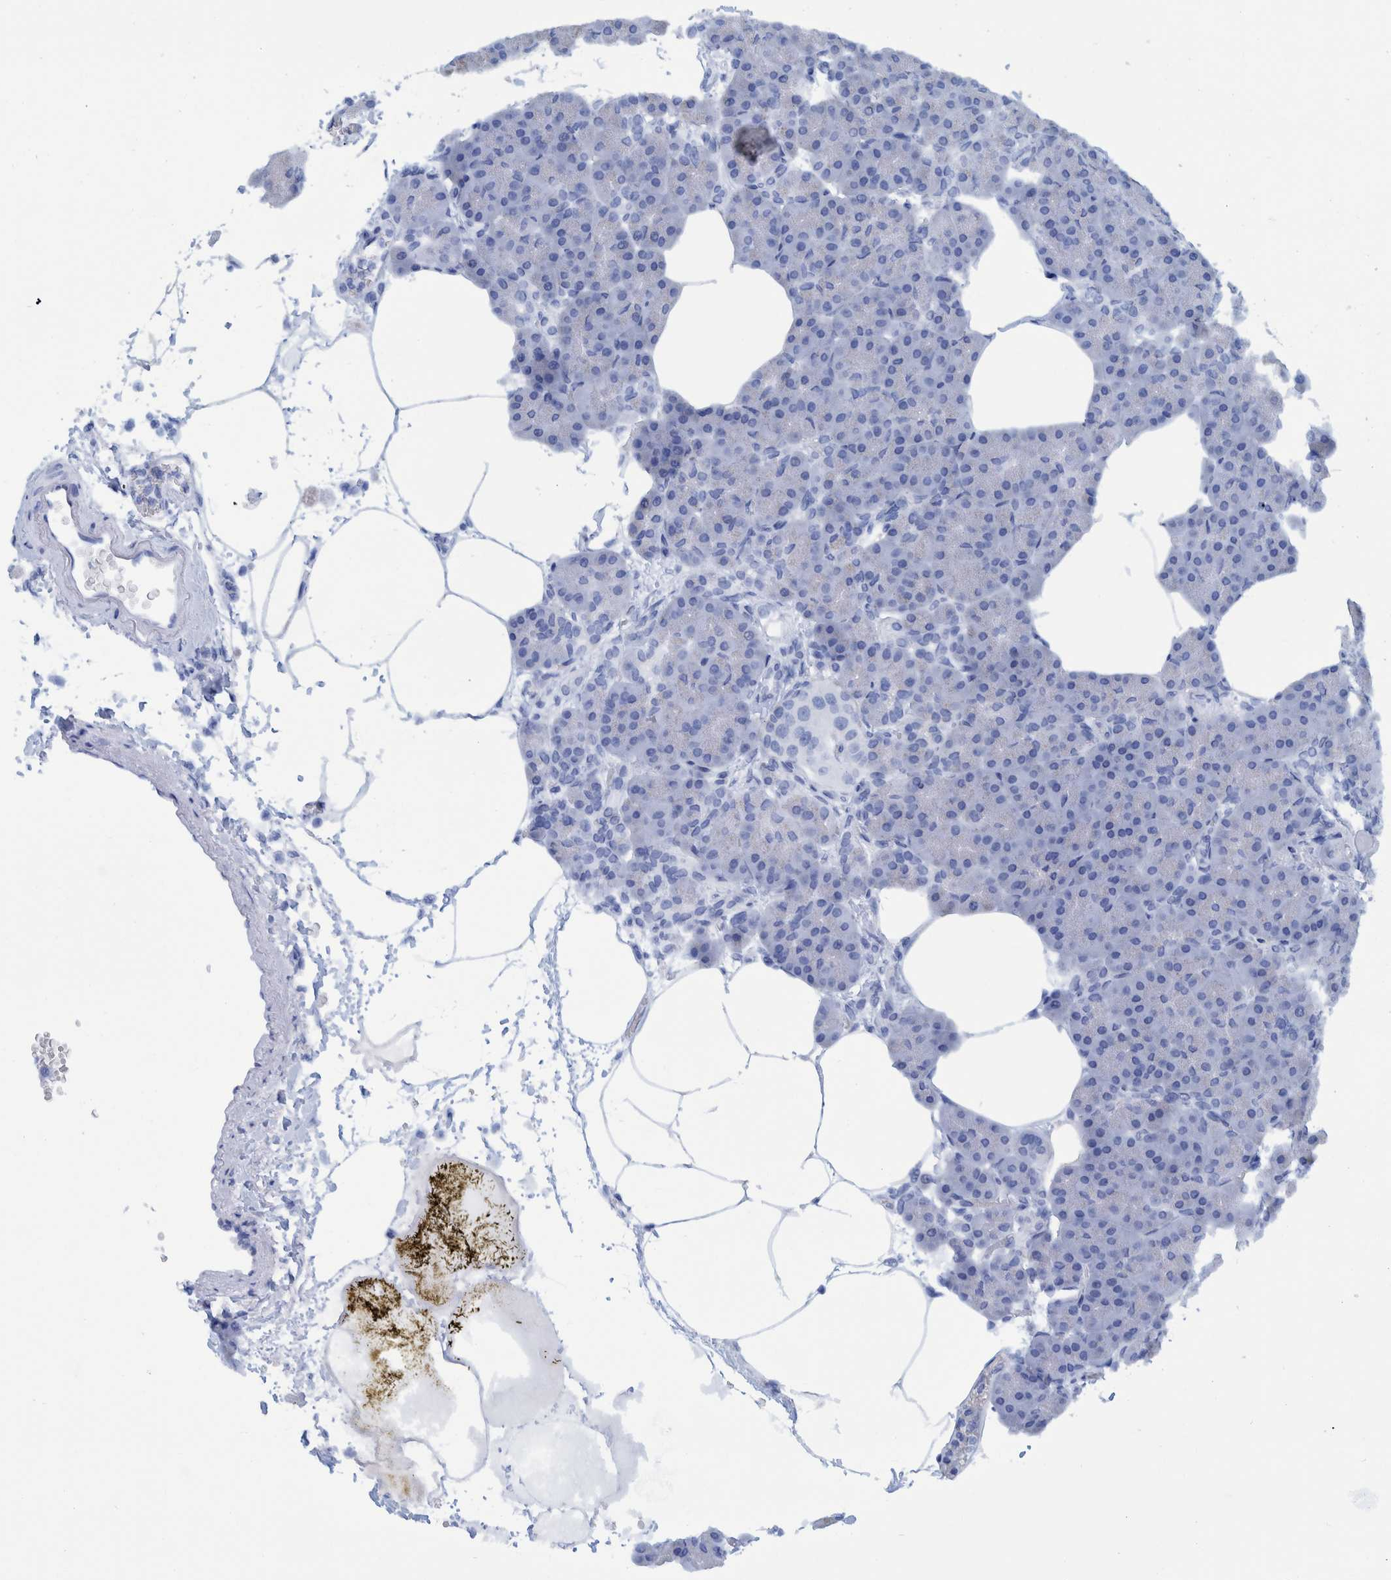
{"staining": {"intensity": "negative", "quantity": "none", "location": "none"}, "tissue": "pancreas", "cell_type": "Exocrine glandular cells", "image_type": "normal", "snomed": [{"axis": "morphology", "description": "Normal tissue, NOS"}, {"axis": "topography", "description": "Pancreas"}], "caption": "IHC histopathology image of normal pancreas: human pancreas stained with DAB (3,3'-diaminobenzidine) shows no significant protein staining in exocrine glandular cells. (Brightfield microscopy of DAB immunohistochemistry at high magnification).", "gene": "BZW2", "patient": {"sex": "female", "age": 70}}